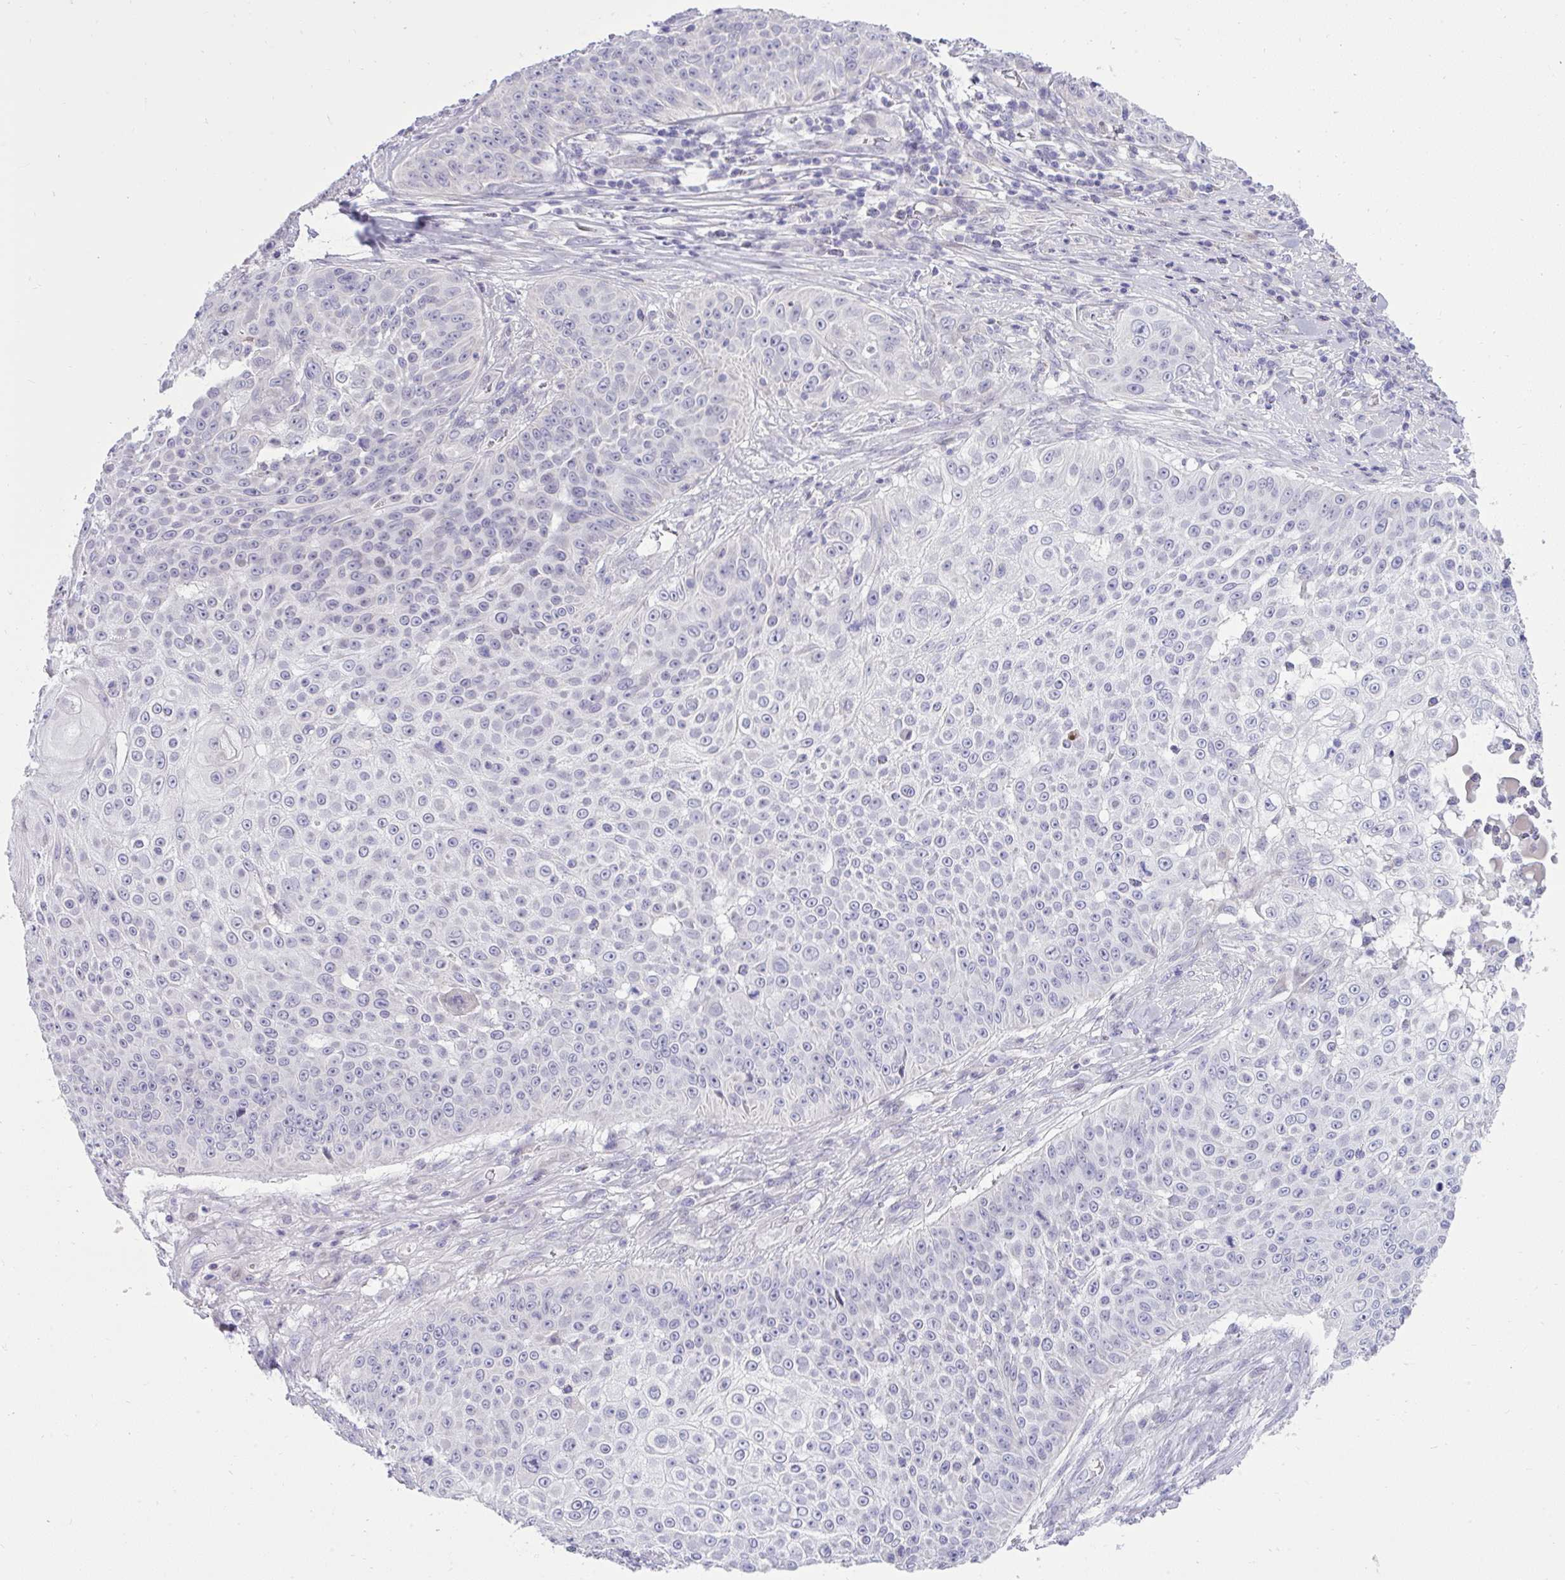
{"staining": {"intensity": "negative", "quantity": "none", "location": "none"}, "tissue": "skin cancer", "cell_type": "Tumor cells", "image_type": "cancer", "snomed": [{"axis": "morphology", "description": "Squamous cell carcinoma, NOS"}, {"axis": "topography", "description": "Skin"}], "caption": "The photomicrograph shows no significant expression in tumor cells of skin cancer (squamous cell carcinoma).", "gene": "SPAG1", "patient": {"sex": "male", "age": 24}}